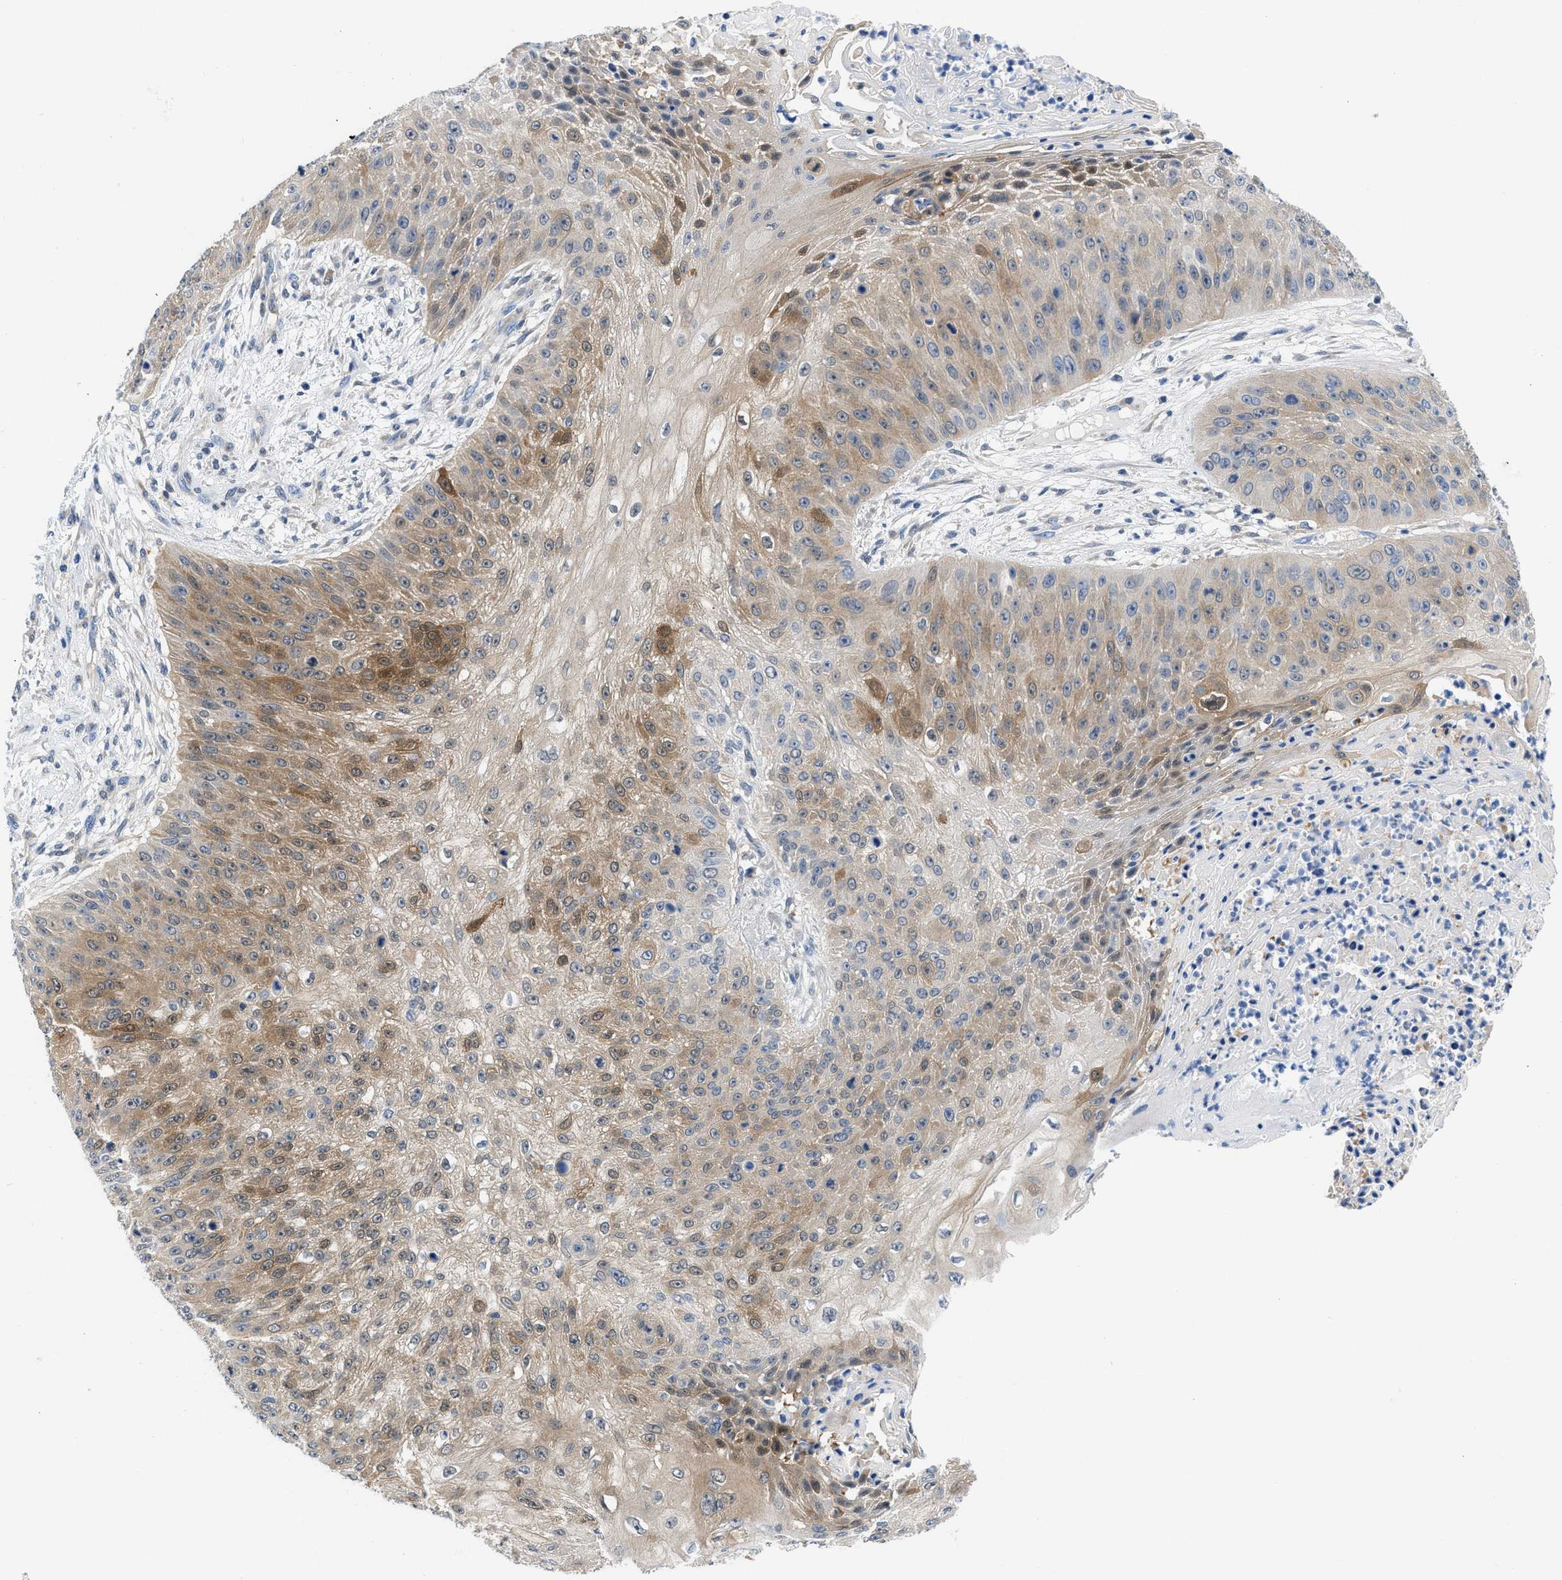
{"staining": {"intensity": "moderate", "quantity": "25%-75%", "location": "cytoplasmic/membranous,nuclear"}, "tissue": "skin cancer", "cell_type": "Tumor cells", "image_type": "cancer", "snomed": [{"axis": "morphology", "description": "Squamous cell carcinoma, NOS"}, {"axis": "topography", "description": "Skin"}], "caption": "This photomicrograph demonstrates squamous cell carcinoma (skin) stained with IHC to label a protein in brown. The cytoplasmic/membranous and nuclear of tumor cells show moderate positivity for the protein. Nuclei are counter-stained blue.", "gene": "CBR1", "patient": {"sex": "female", "age": 80}}